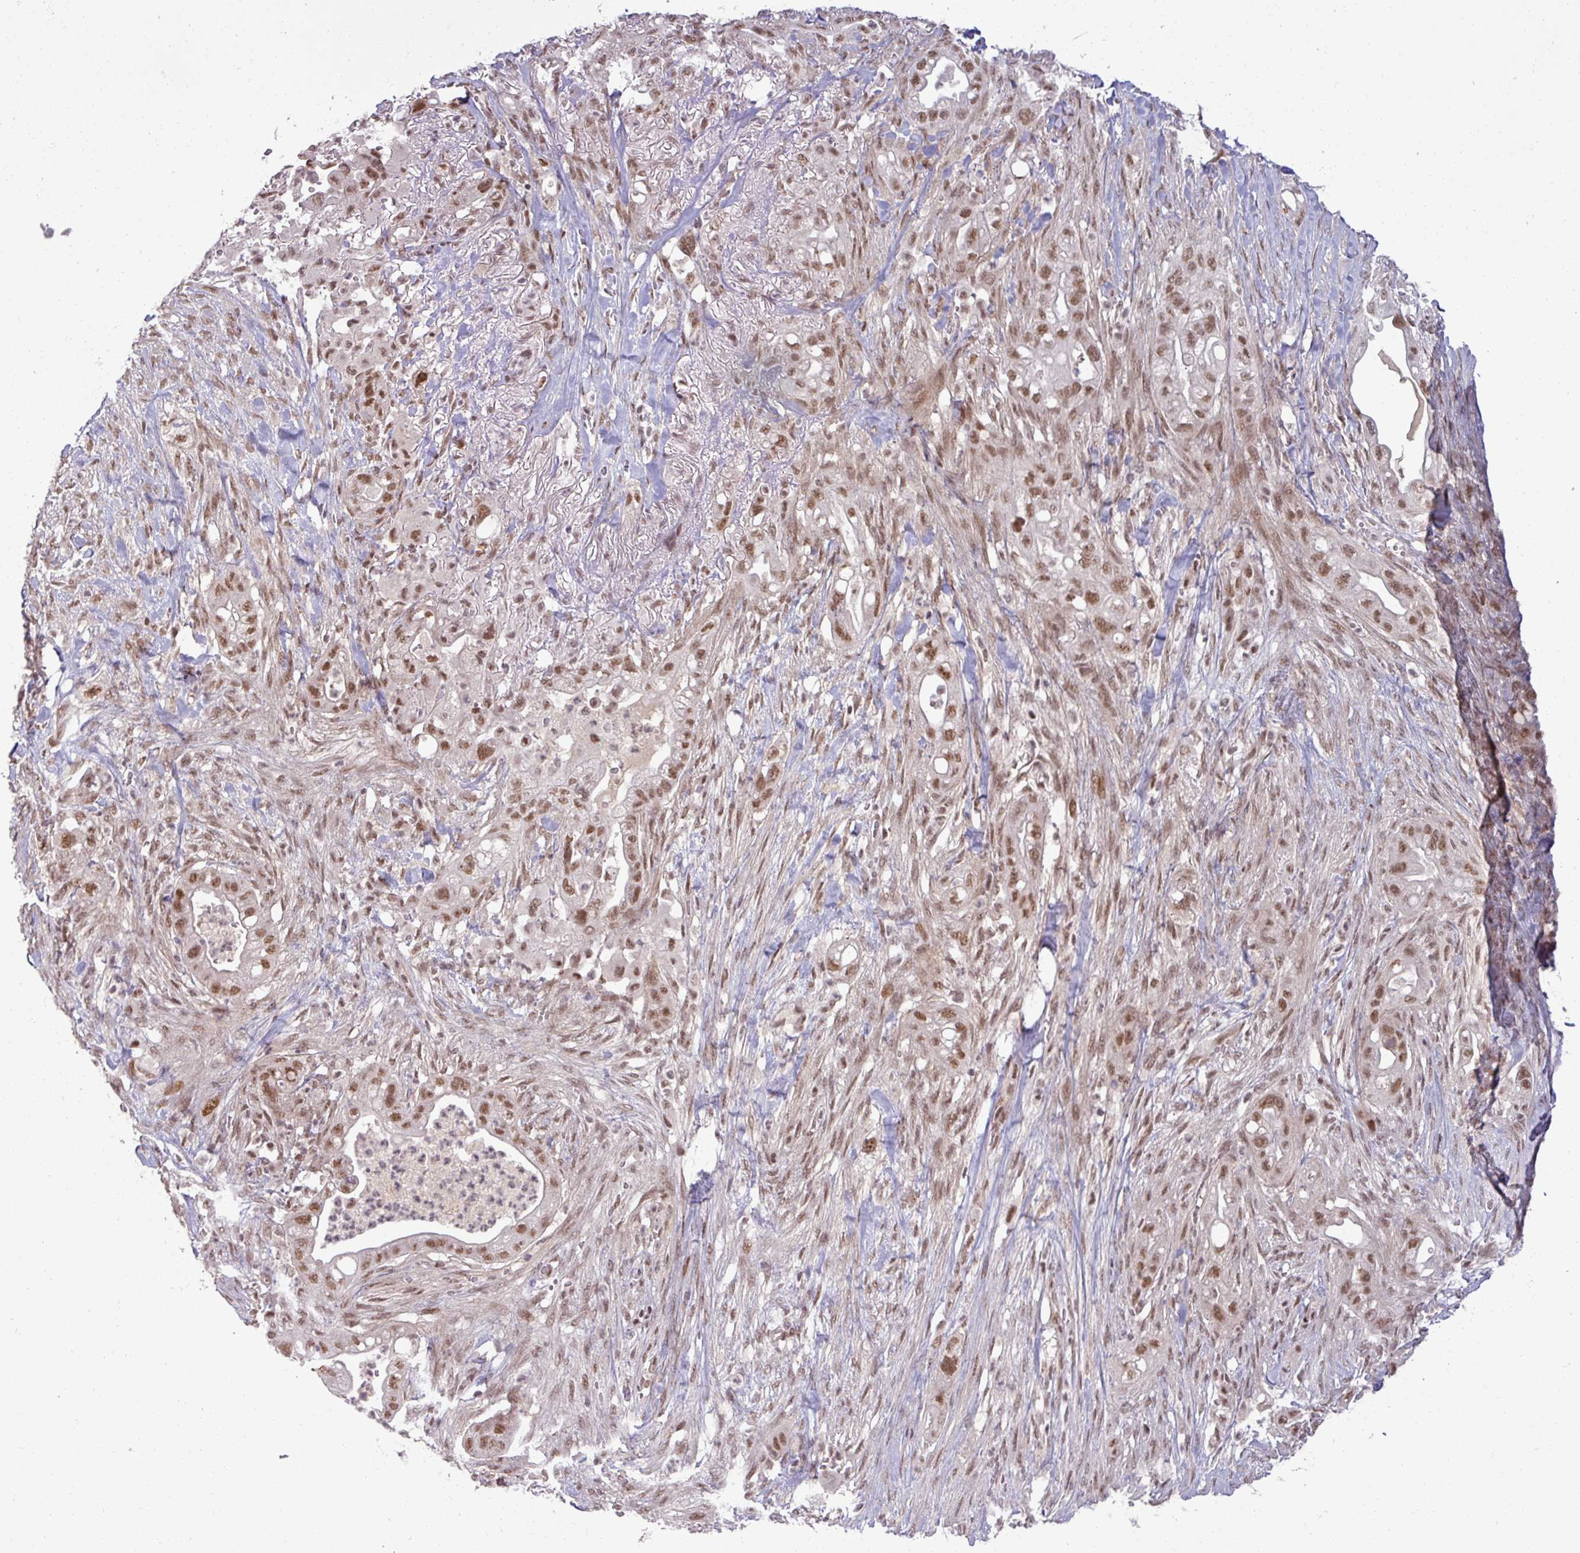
{"staining": {"intensity": "moderate", "quantity": ">75%", "location": "nuclear"}, "tissue": "pancreatic cancer", "cell_type": "Tumor cells", "image_type": "cancer", "snomed": [{"axis": "morphology", "description": "Adenocarcinoma, NOS"}, {"axis": "topography", "description": "Pancreas"}], "caption": "The micrograph demonstrates immunohistochemical staining of pancreatic cancer (adenocarcinoma). There is moderate nuclear staining is identified in approximately >75% of tumor cells. (IHC, brightfield microscopy, high magnification).", "gene": "PTPN20", "patient": {"sex": "male", "age": 44}}